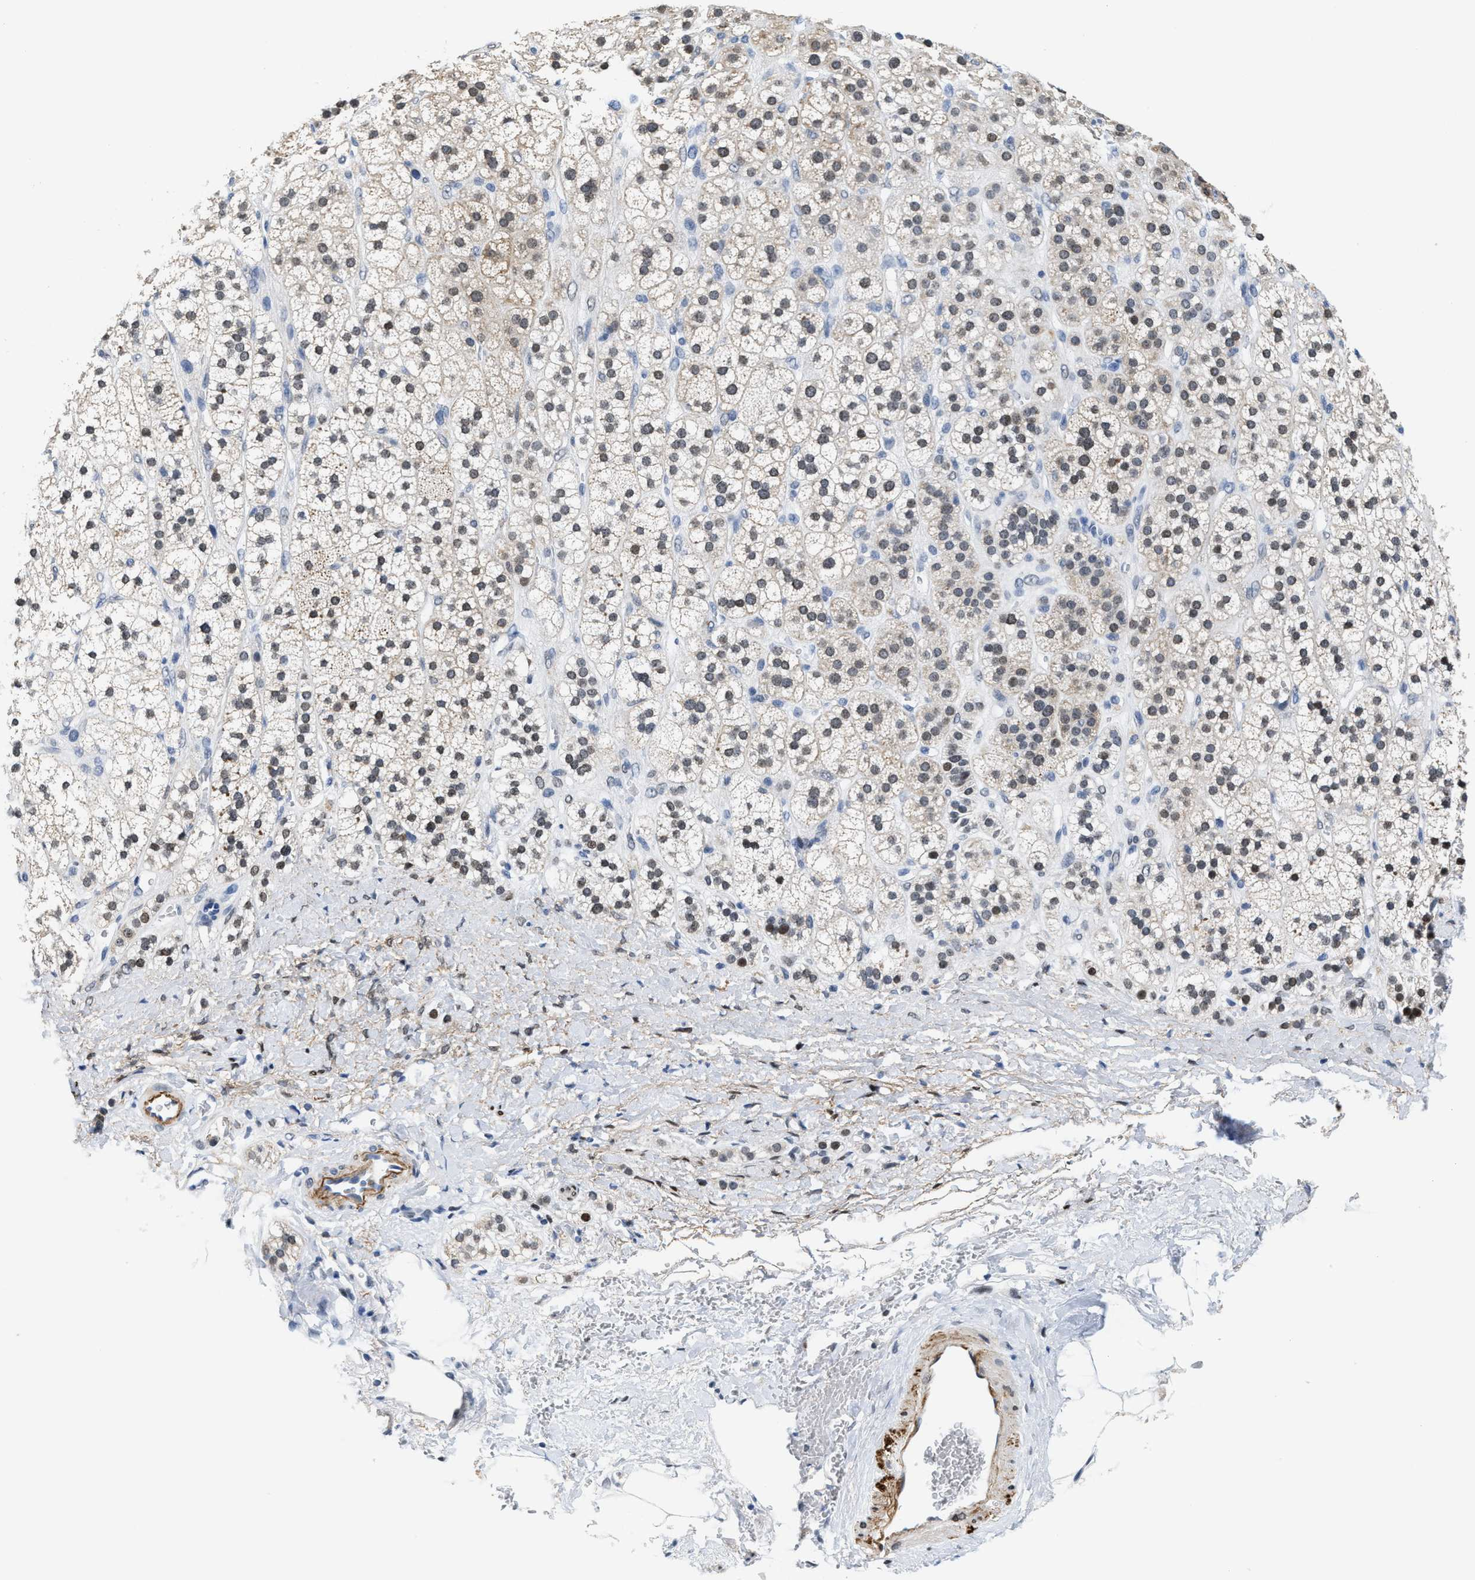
{"staining": {"intensity": "moderate", "quantity": ">75%", "location": "cytoplasmic/membranous,nuclear"}, "tissue": "adrenal gland", "cell_type": "Glandular cells", "image_type": "normal", "snomed": [{"axis": "morphology", "description": "Normal tissue, NOS"}, {"axis": "topography", "description": "Adrenal gland"}], "caption": "Immunohistochemistry image of benign adrenal gland stained for a protein (brown), which displays medium levels of moderate cytoplasmic/membranous,nuclear positivity in approximately >75% of glandular cells.", "gene": "SETD1B", "patient": {"sex": "male", "age": 56}}